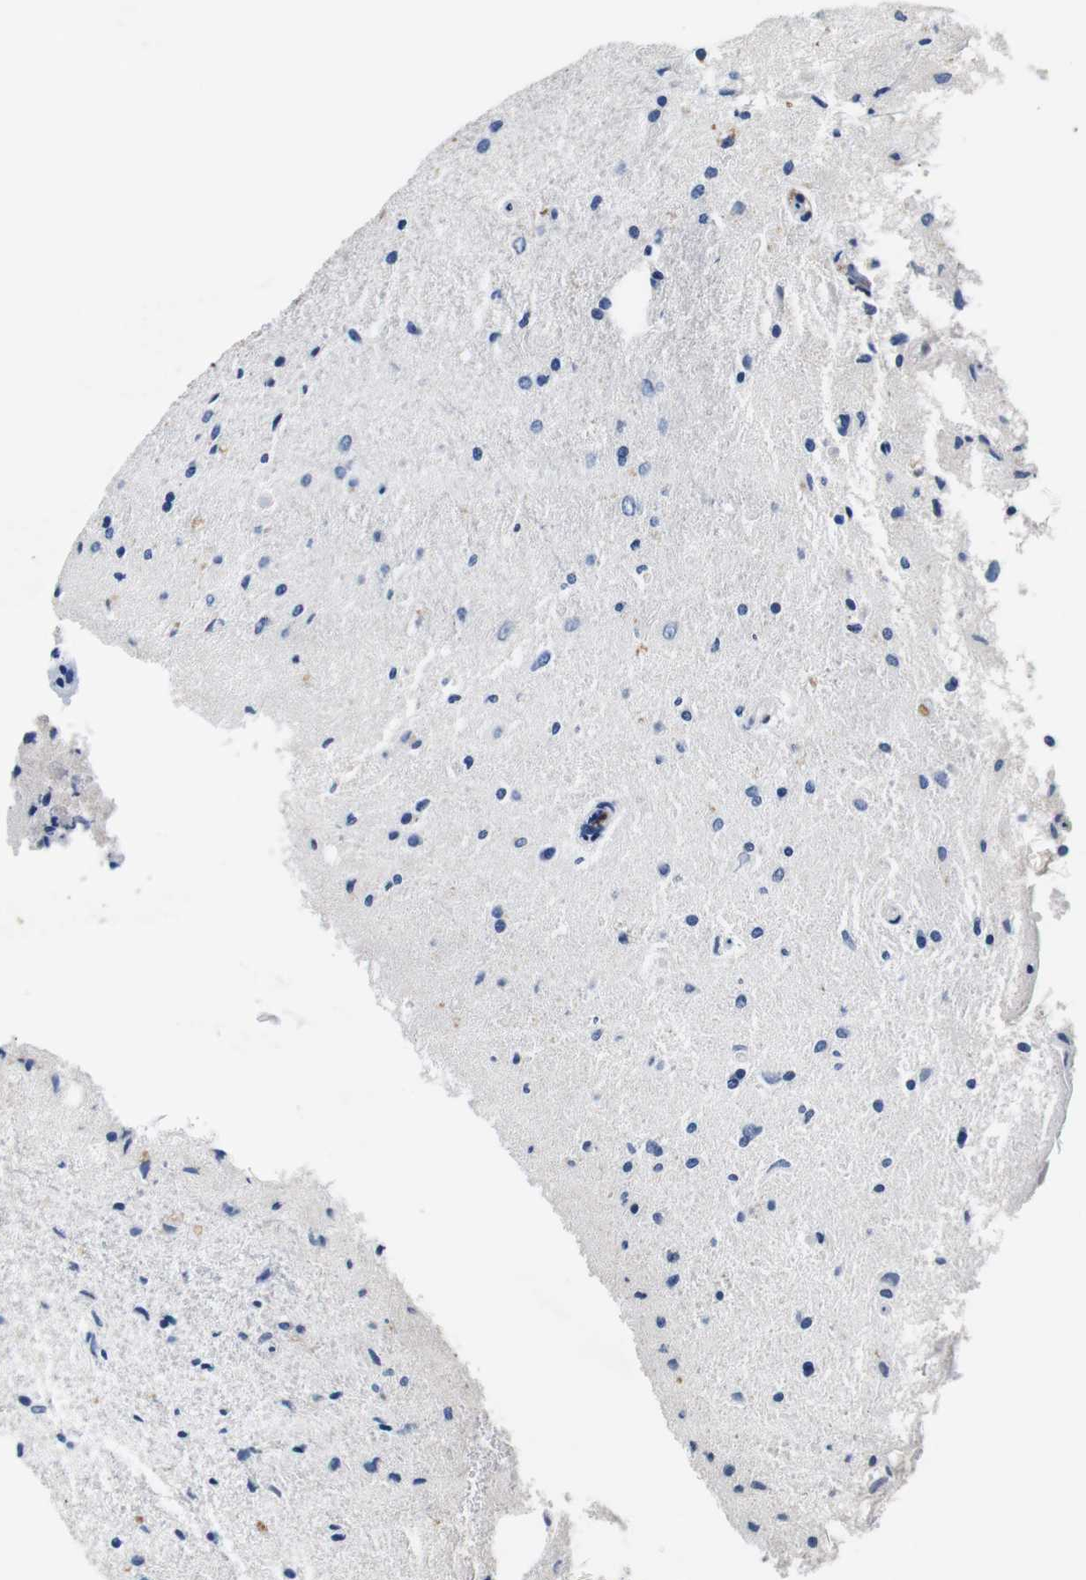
{"staining": {"intensity": "negative", "quantity": "none", "location": "none"}, "tissue": "glioma", "cell_type": "Tumor cells", "image_type": "cancer", "snomed": [{"axis": "morphology", "description": "Glioma, malignant, Low grade"}, {"axis": "topography", "description": "Brain"}], "caption": "IHC image of neoplastic tissue: malignant glioma (low-grade) stained with DAB demonstrates no significant protein staining in tumor cells.", "gene": "C1RL", "patient": {"sex": "male", "age": 77}}